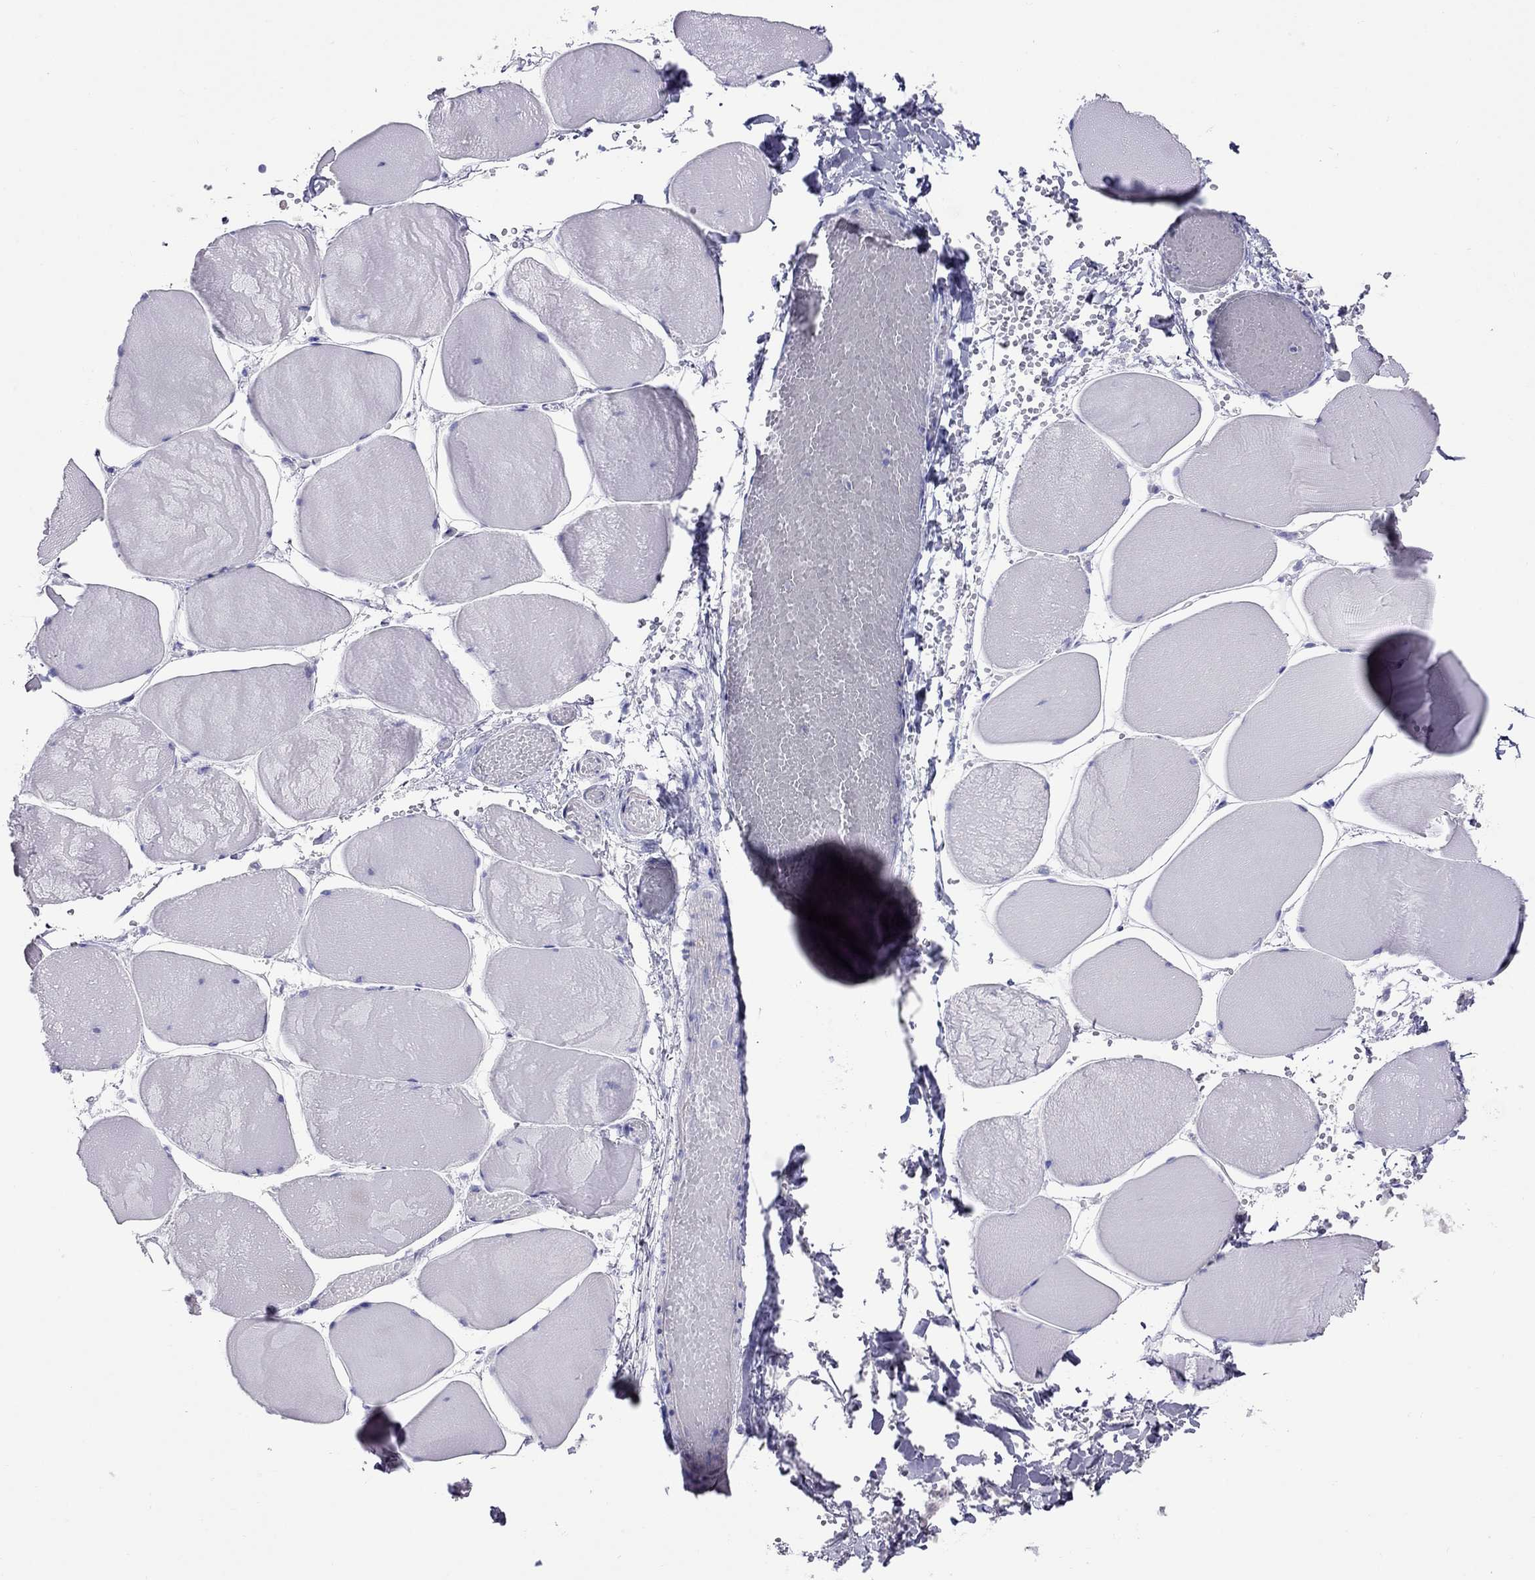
{"staining": {"intensity": "negative", "quantity": "none", "location": "none"}, "tissue": "skeletal muscle", "cell_type": "Myocytes", "image_type": "normal", "snomed": [{"axis": "morphology", "description": "Normal tissue, NOS"}, {"axis": "morphology", "description": "Malignant melanoma, Metastatic site"}, {"axis": "topography", "description": "Skeletal muscle"}], "caption": "Skeletal muscle was stained to show a protein in brown. There is no significant positivity in myocytes. The staining is performed using DAB (3,3'-diaminobenzidine) brown chromogen with nuclei counter-stained in using hematoxylin.", "gene": "CLPSL2", "patient": {"sex": "male", "age": 50}}